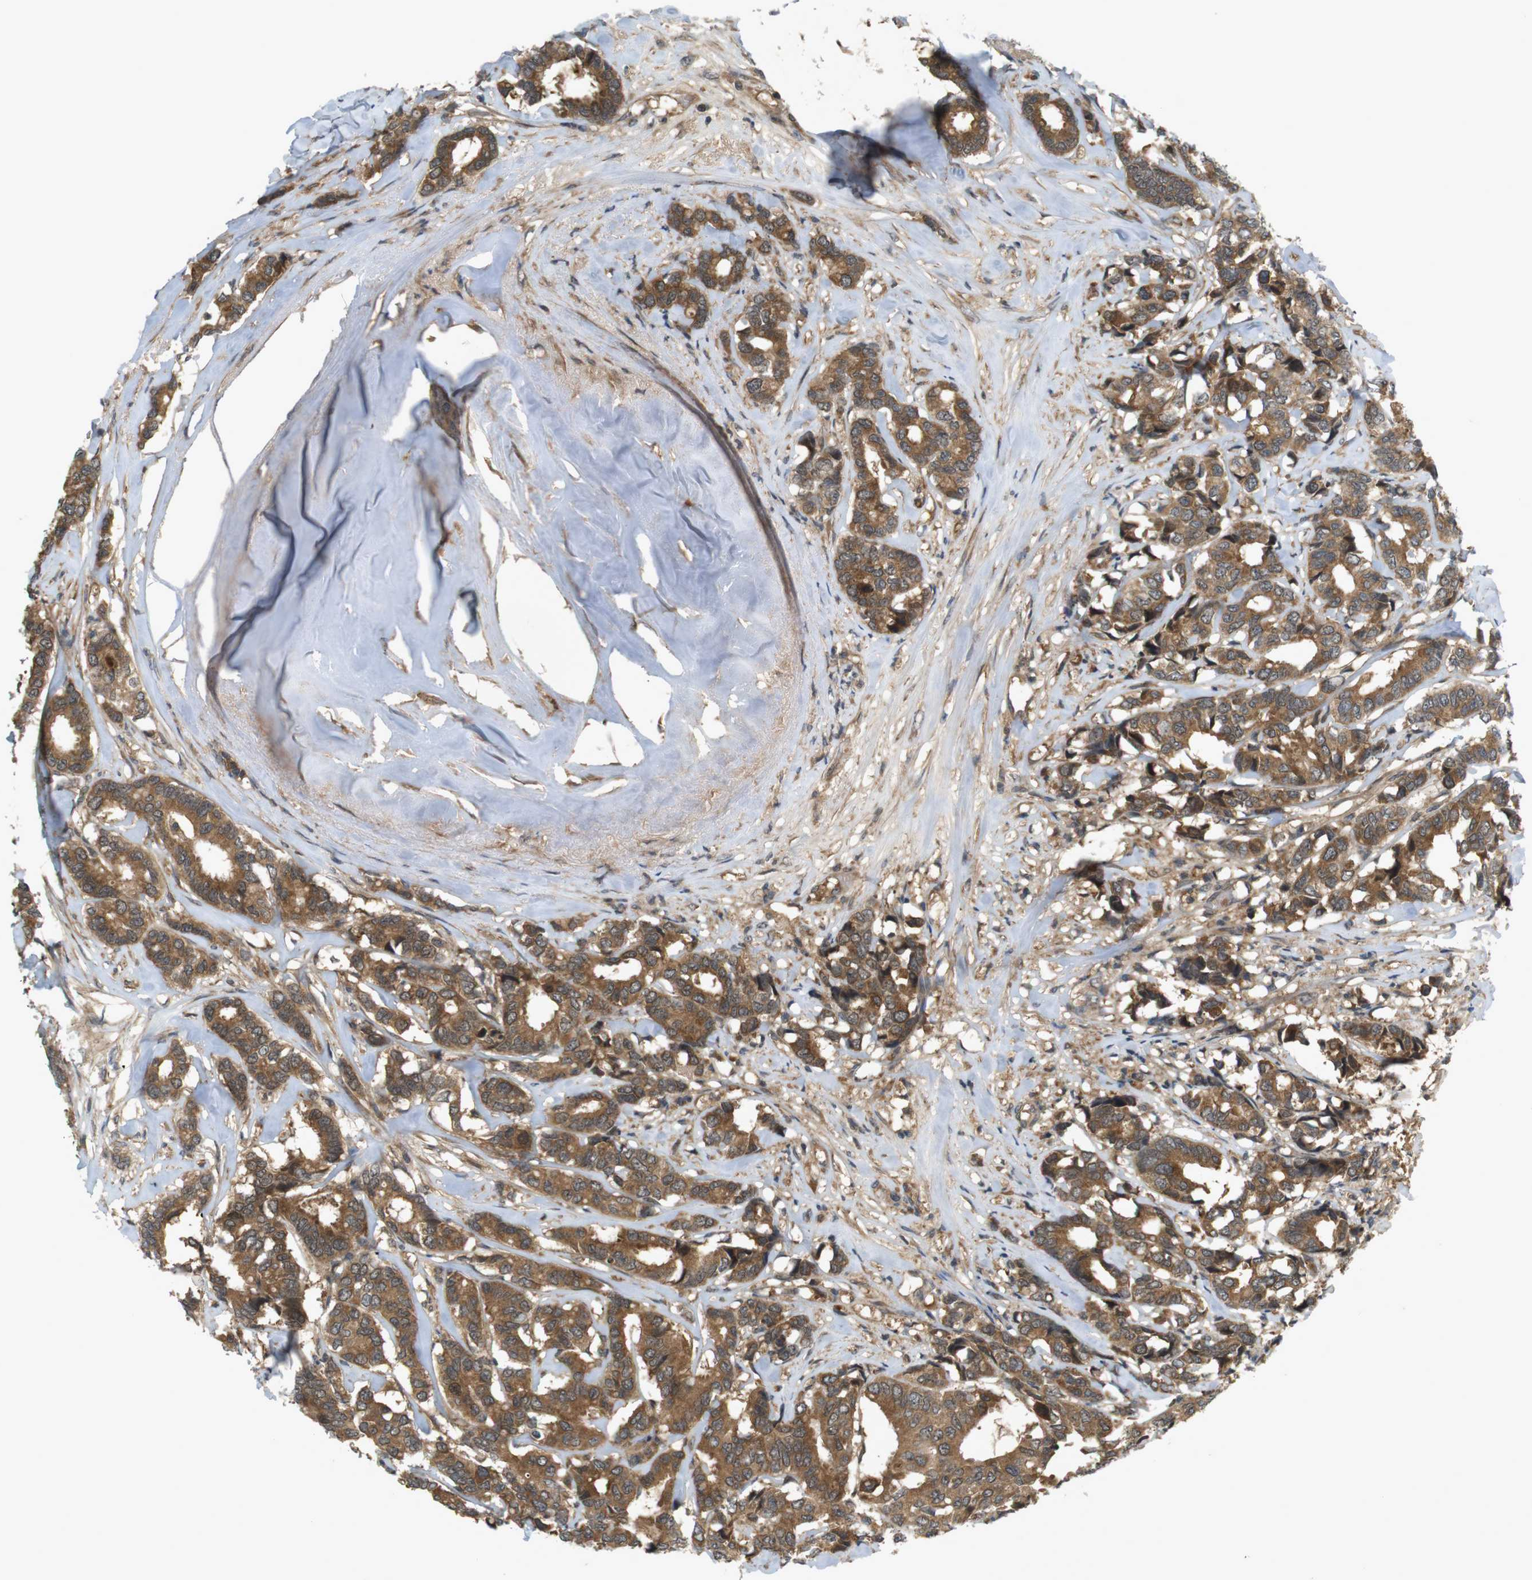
{"staining": {"intensity": "strong", "quantity": ">75%", "location": "cytoplasmic/membranous"}, "tissue": "breast cancer", "cell_type": "Tumor cells", "image_type": "cancer", "snomed": [{"axis": "morphology", "description": "Duct carcinoma"}, {"axis": "topography", "description": "Breast"}], "caption": "IHC histopathology image of breast intraductal carcinoma stained for a protein (brown), which displays high levels of strong cytoplasmic/membranous positivity in about >75% of tumor cells.", "gene": "NFKBIE", "patient": {"sex": "female", "age": 87}}